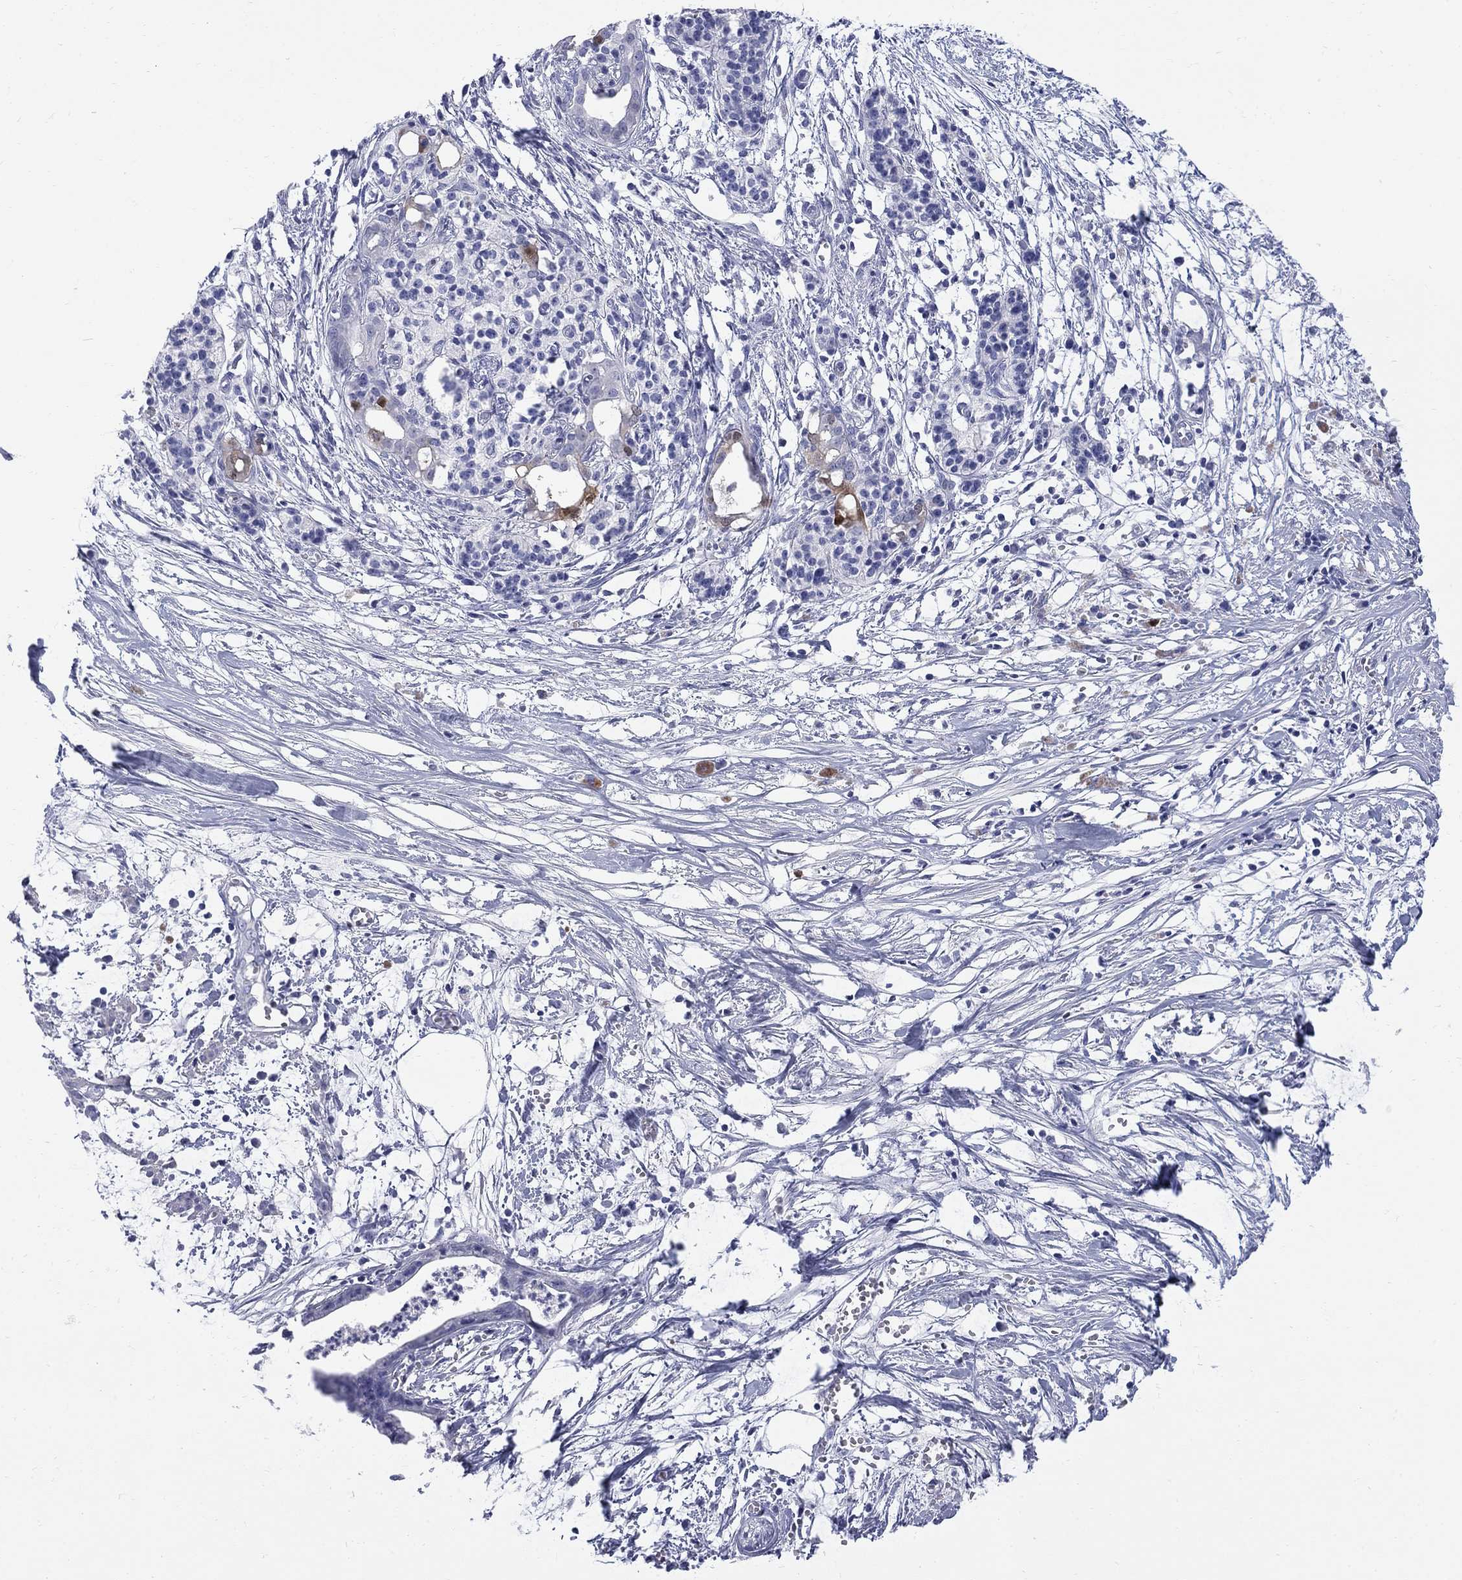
{"staining": {"intensity": "negative", "quantity": "none", "location": "none"}, "tissue": "pancreatic cancer", "cell_type": "Tumor cells", "image_type": "cancer", "snomed": [{"axis": "morphology", "description": "Normal tissue, NOS"}, {"axis": "morphology", "description": "Adenocarcinoma, NOS"}, {"axis": "topography", "description": "Pancreas"}], "caption": "Immunohistochemical staining of pancreatic adenocarcinoma shows no significant expression in tumor cells. (Immunohistochemistry (ihc), brightfield microscopy, high magnification).", "gene": "SERPINB2", "patient": {"sex": "female", "age": 58}}